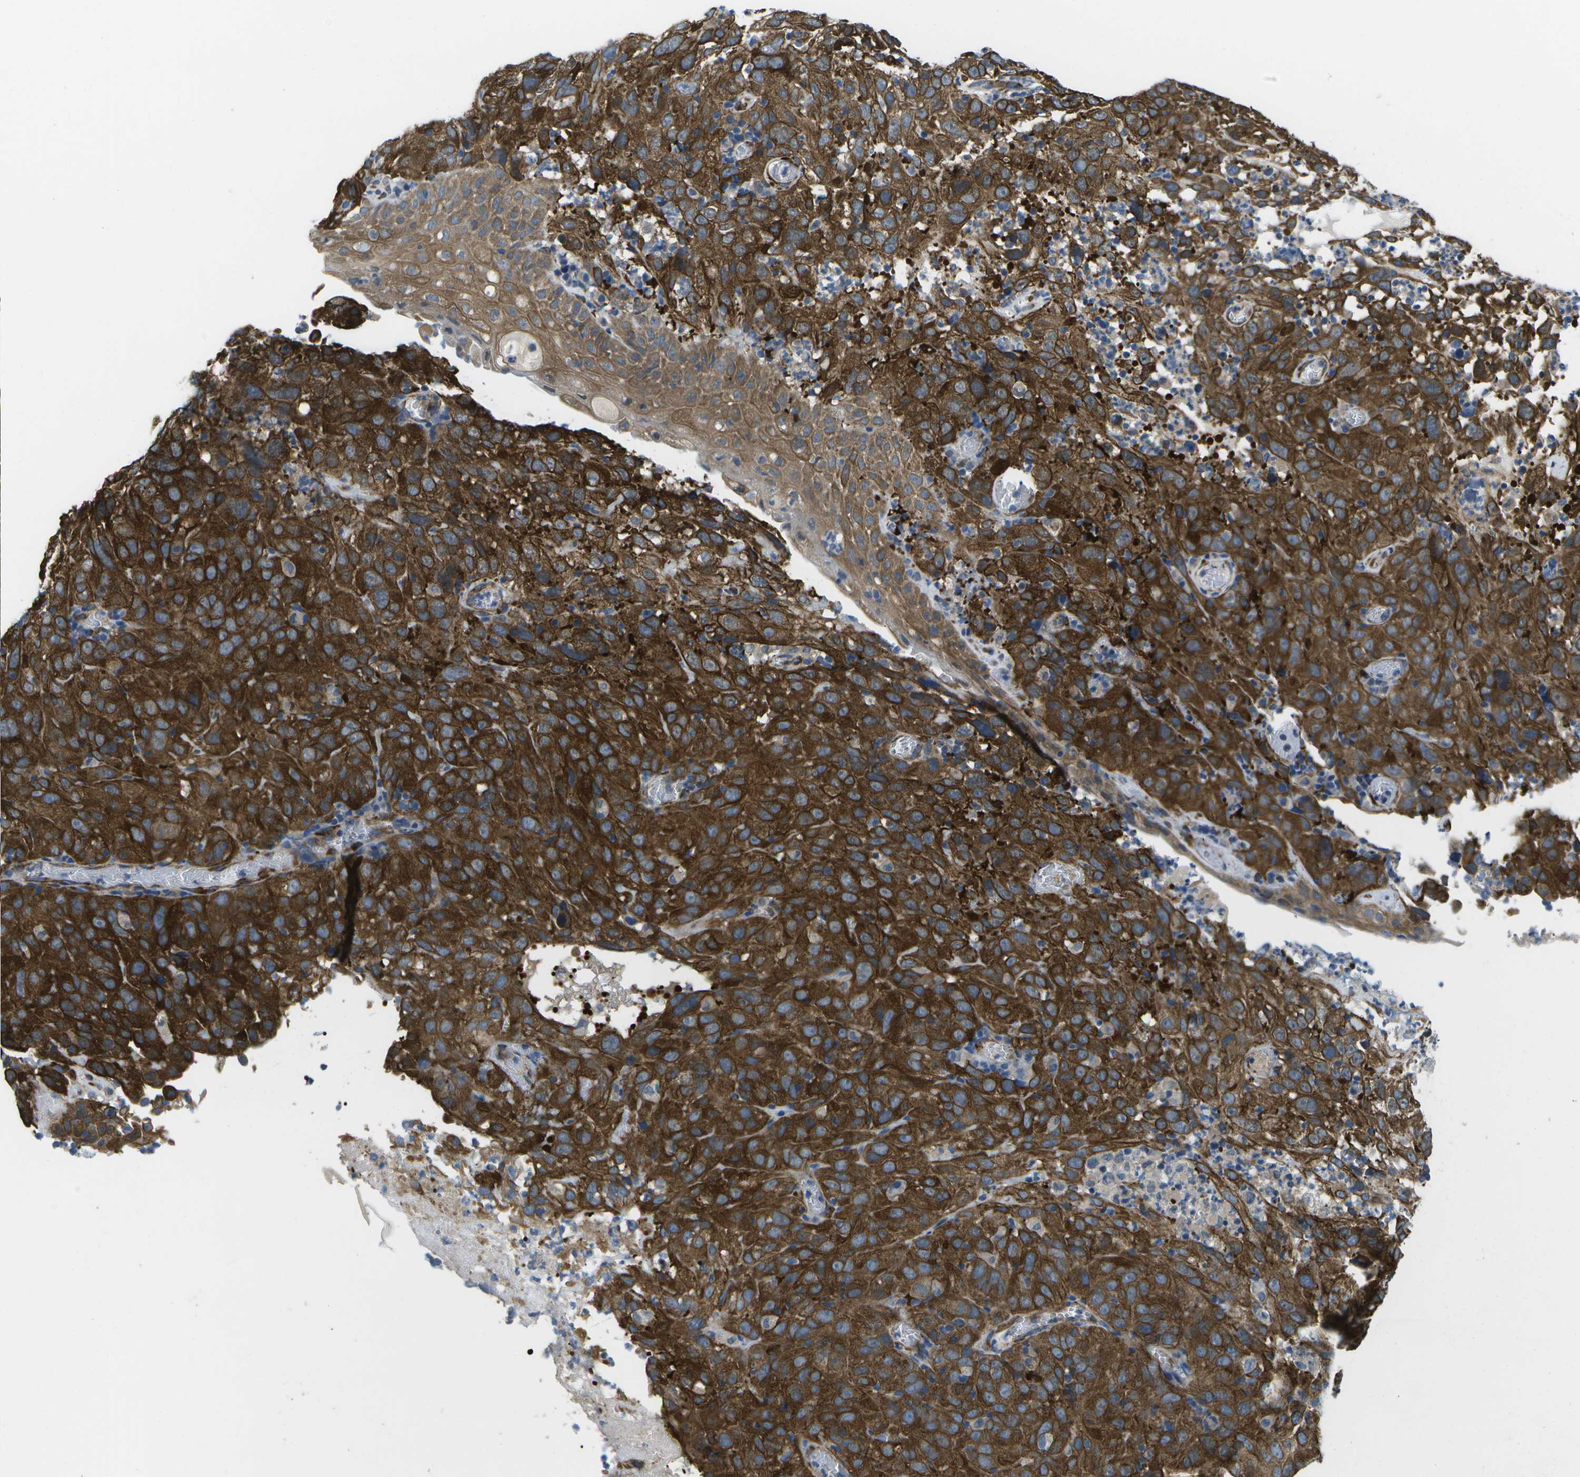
{"staining": {"intensity": "strong", "quantity": ">75%", "location": "cytoplasmic/membranous"}, "tissue": "cervical cancer", "cell_type": "Tumor cells", "image_type": "cancer", "snomed": [{"axis": "morphology", "description": "Squamous cell carcinoma, NOS"}, {"axis": "topography", "description": "Cervix"}], "caption": "There is high levels of strong cytoplasmic/membranous positivity in tumor cells of cervical cancer, as demonstrated by immunohistochemical staining (brown color).", "gene": "P3H1", "patient": {"sex": "female", "age": 32}}